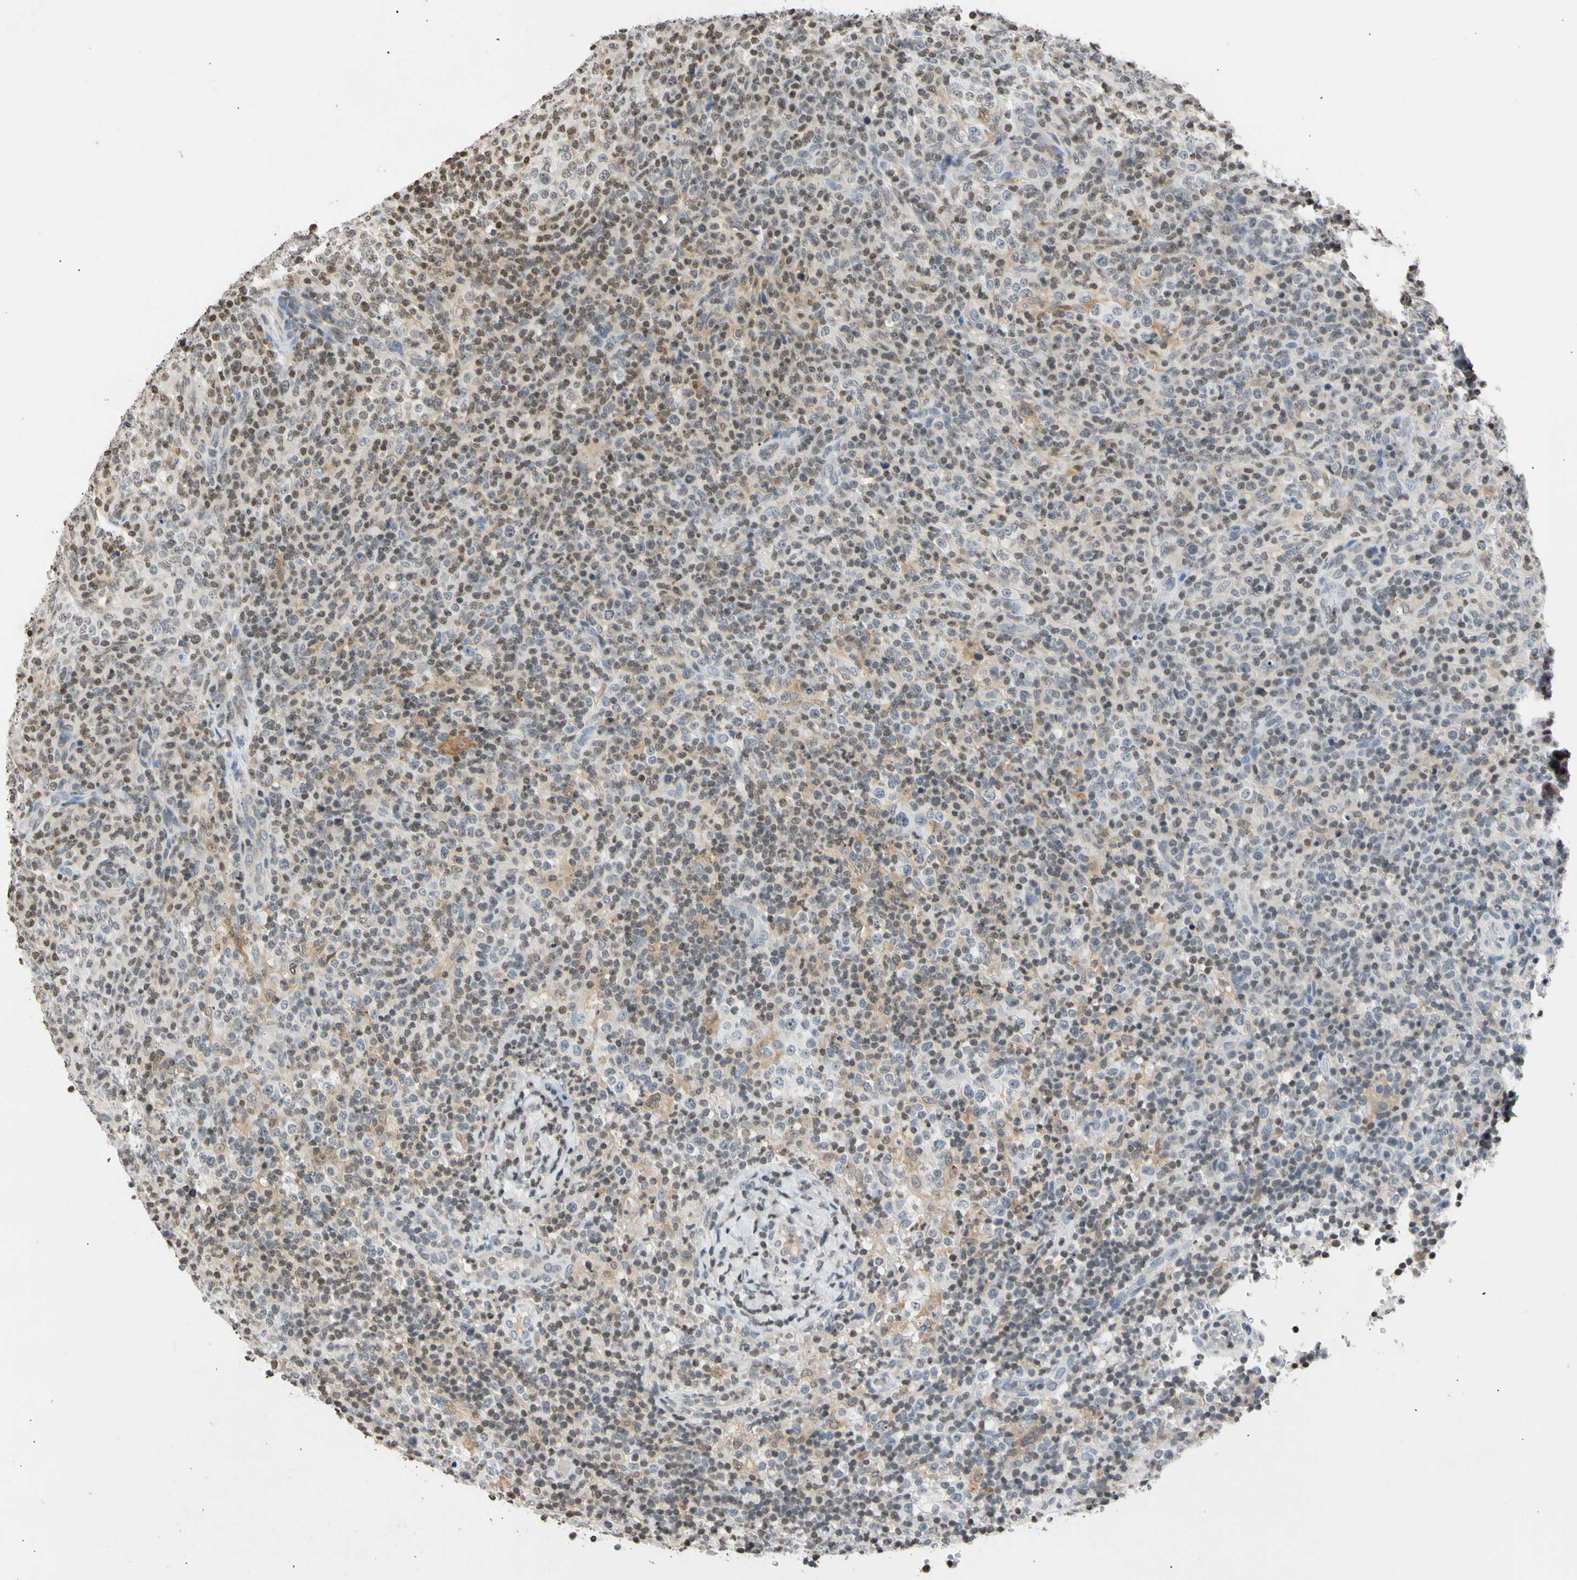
{"staining": {"intensity": "negative", "quantity": "none", "location": "none"}, "tissue": "lymphoma", "cell_type": "Tumor cells", "image_type": "cancer", "snomed": [{"axis": "morphology", "description": "Malignant lymphoma, non-Hodgkin's type, High grade"}, {"axis": "topography", "description": "Lymph node"}], "caption": "High power microscopy histopathology image of an immunohistochemistry photomicrograph of high-grade malignant lymphoma, non-Hodgkin's type, revealing no significant staining in tumor cells.", "gene": "GPX4", "patient": {"sex": "female", "age": 76}}